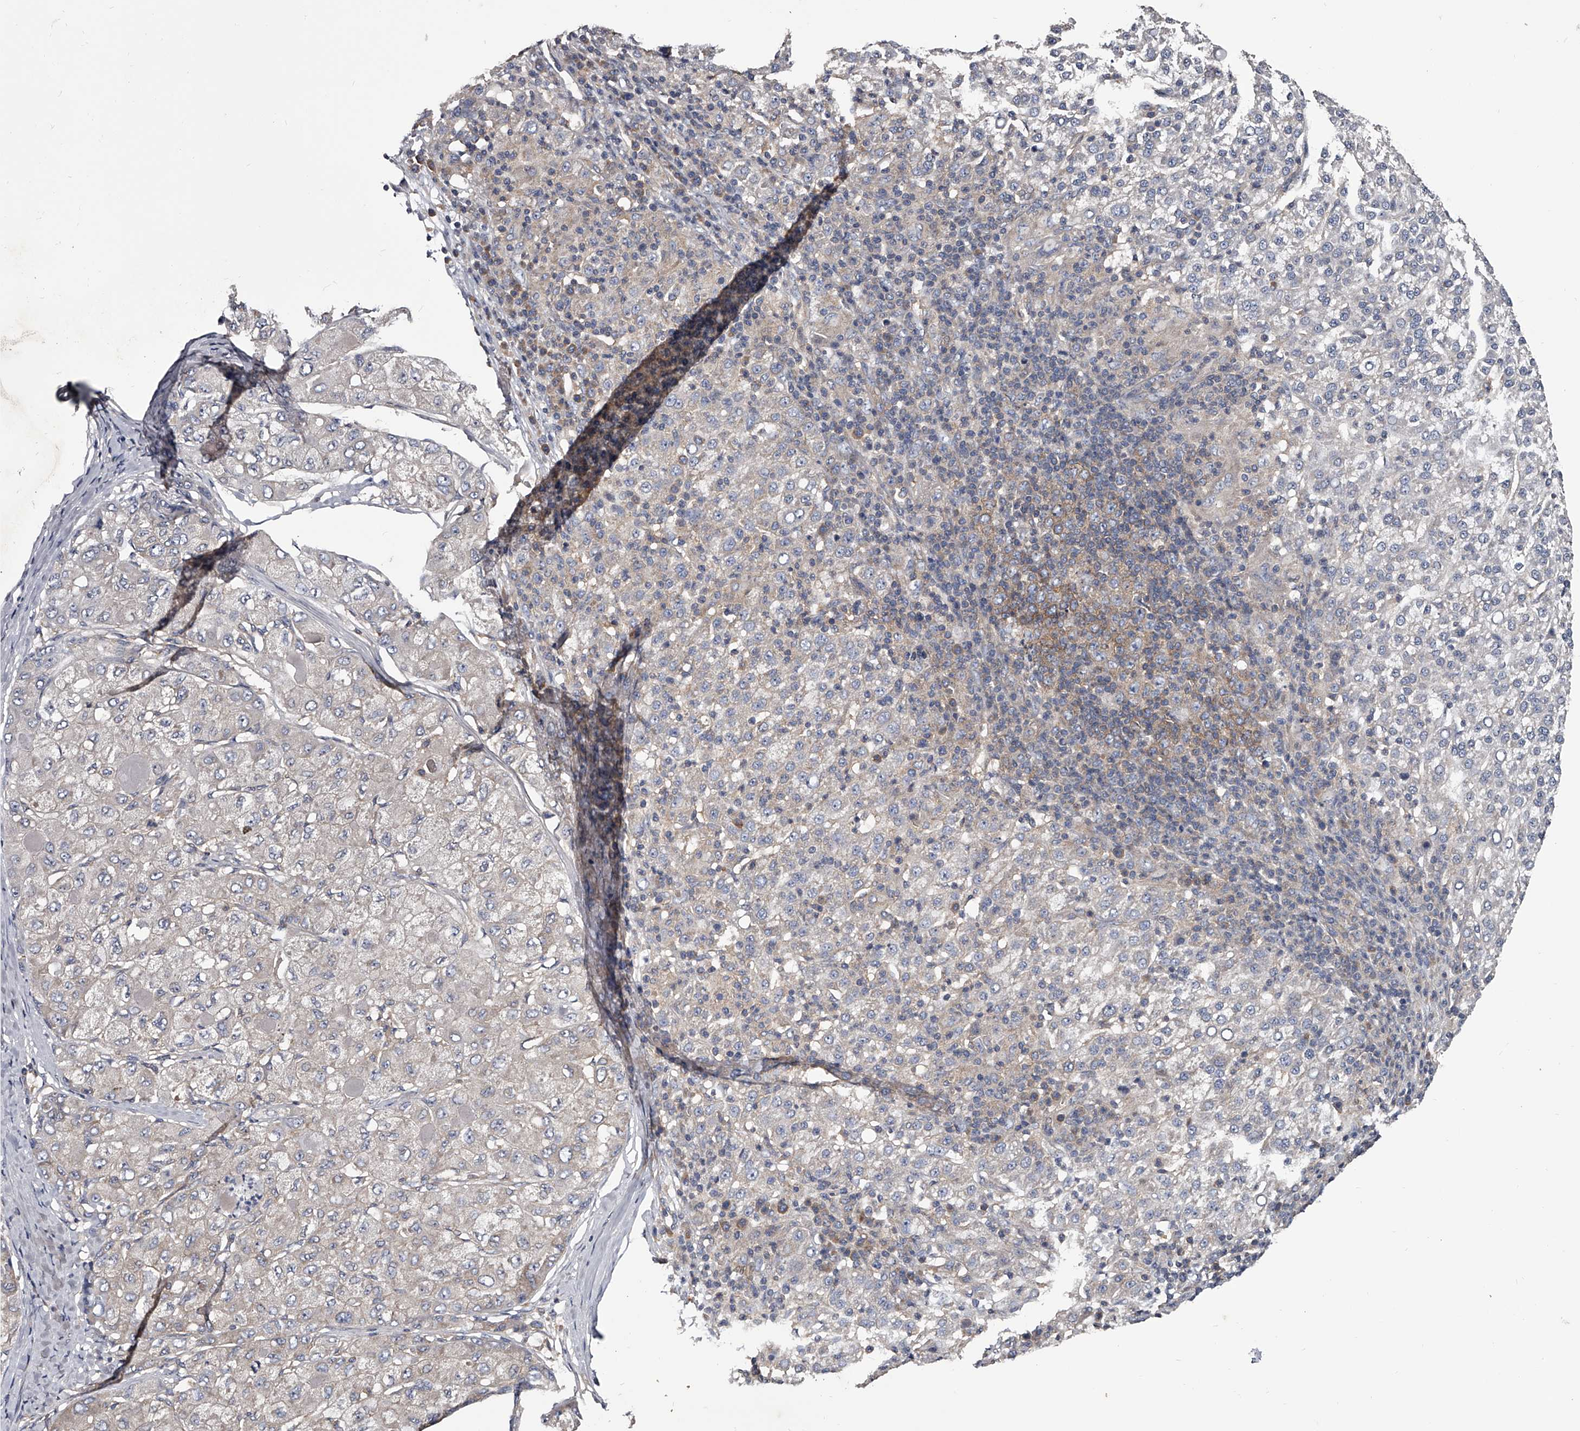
{"staining": {"intensity": "negative", "quantity": "none", "location": "none"}, "tissue": "liver cancer", "cell_type": "Tumor cells", "image_type": "cancer", "snomed": [{"axis": "morphology", "description": "Carcinoma, Hepatocellular, NOS"}, {"axis": "topography", "description": "Liver"}], "caption": "Tumor cells are negative for protein expression in human liver cancer (hepatocellular carcinoma).", "gene": "GAPVD1", "patient": {"sex": "female", "age": 58}}